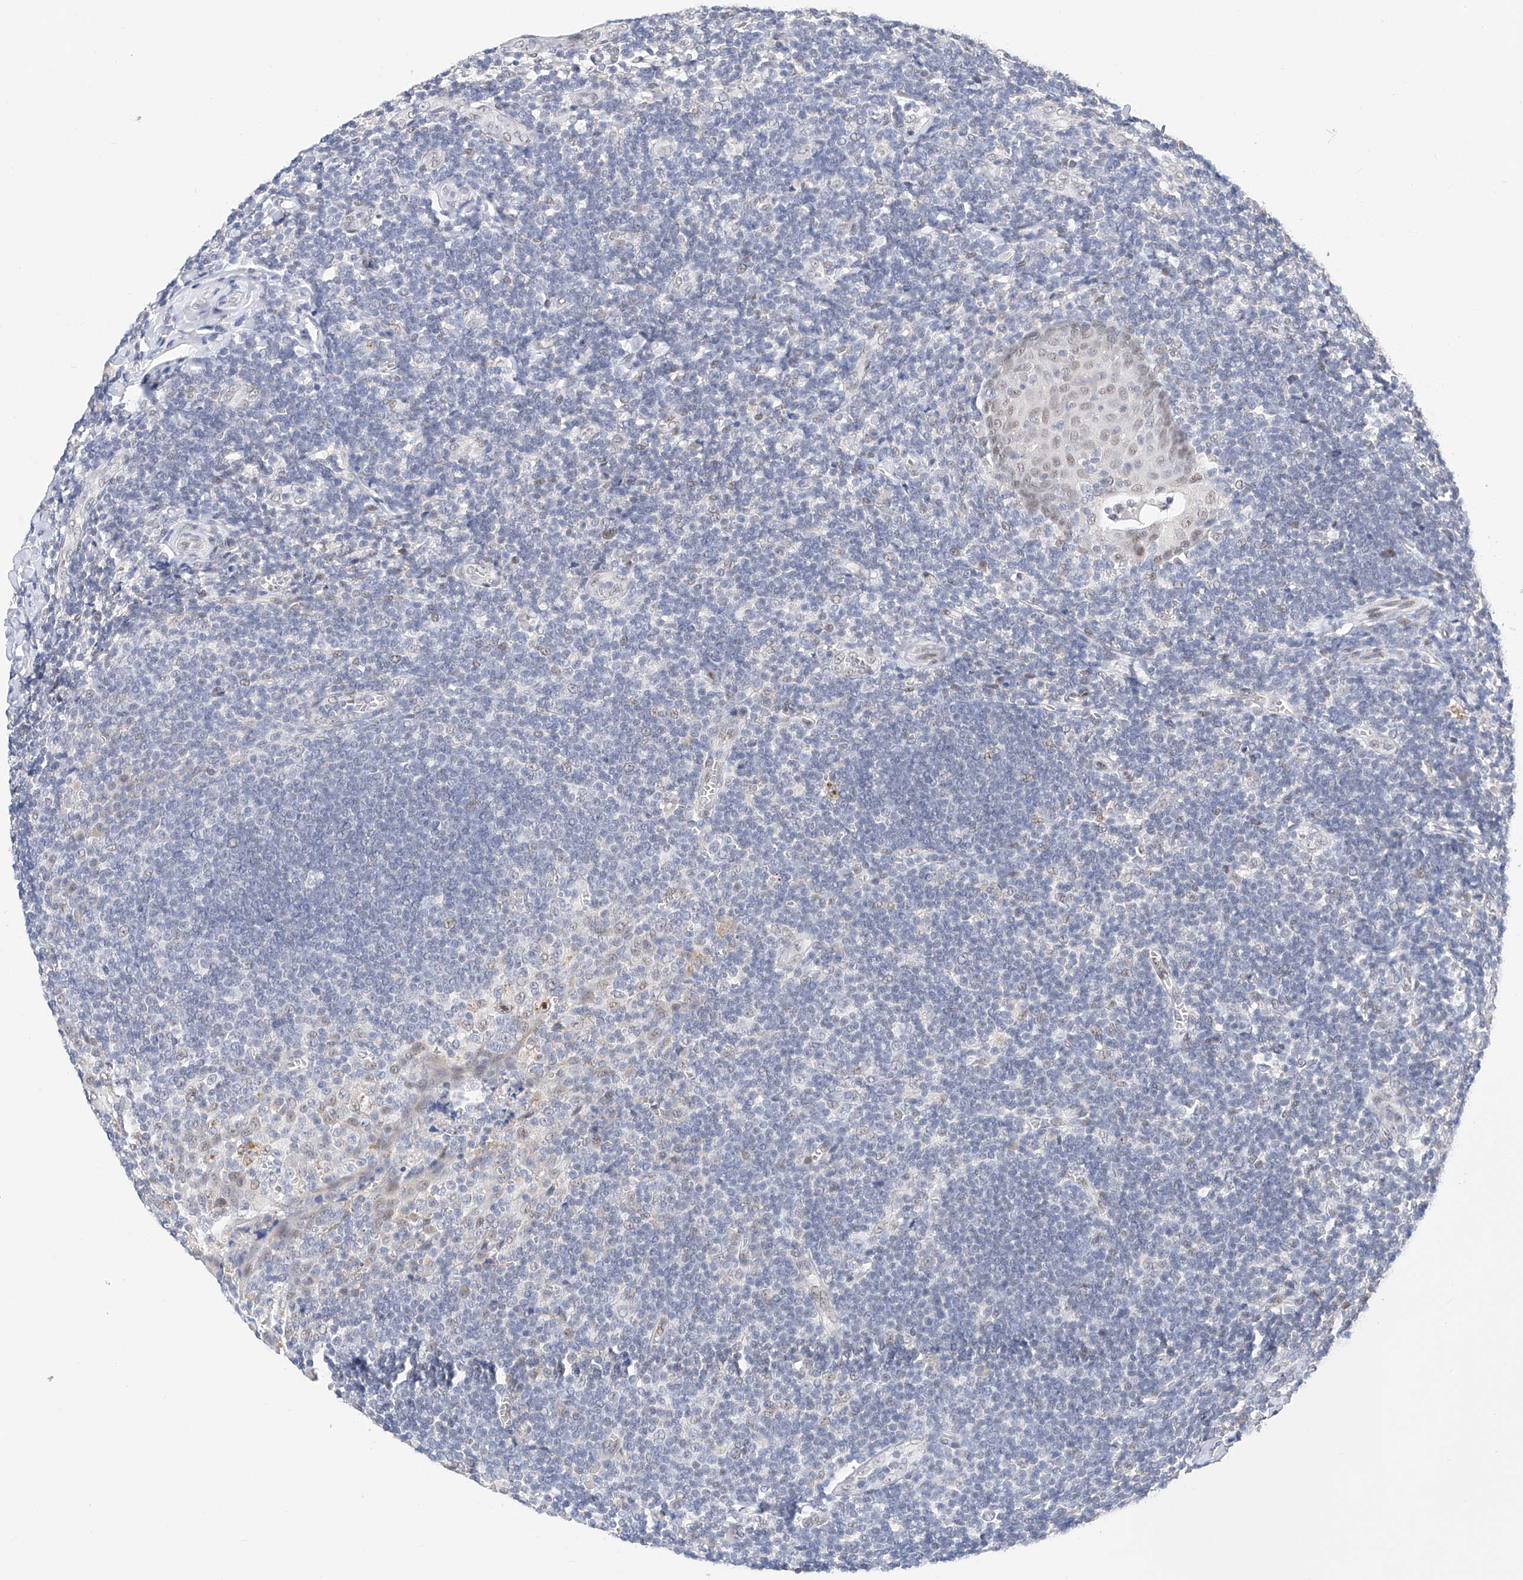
{"staining": {"intensity": "negative", "quantity": "none", "location": "none"}, "tissue": "tonsil", "cell_type": "Germinal center cells", "image_type": "normal", "snomed": [{"axis": "morphology", "description": "Normal tissue, NOS"}, {"axis": "topography", "description": "Tonsil"}], "caption": "A high-resolution photomicrograph shows immunohistochemistry staining of benign tonsil, which exhibits no significant staining in germinal center cells.", "gene": "KCNJ1", "patient": {"sex": "male", "age": 27}}